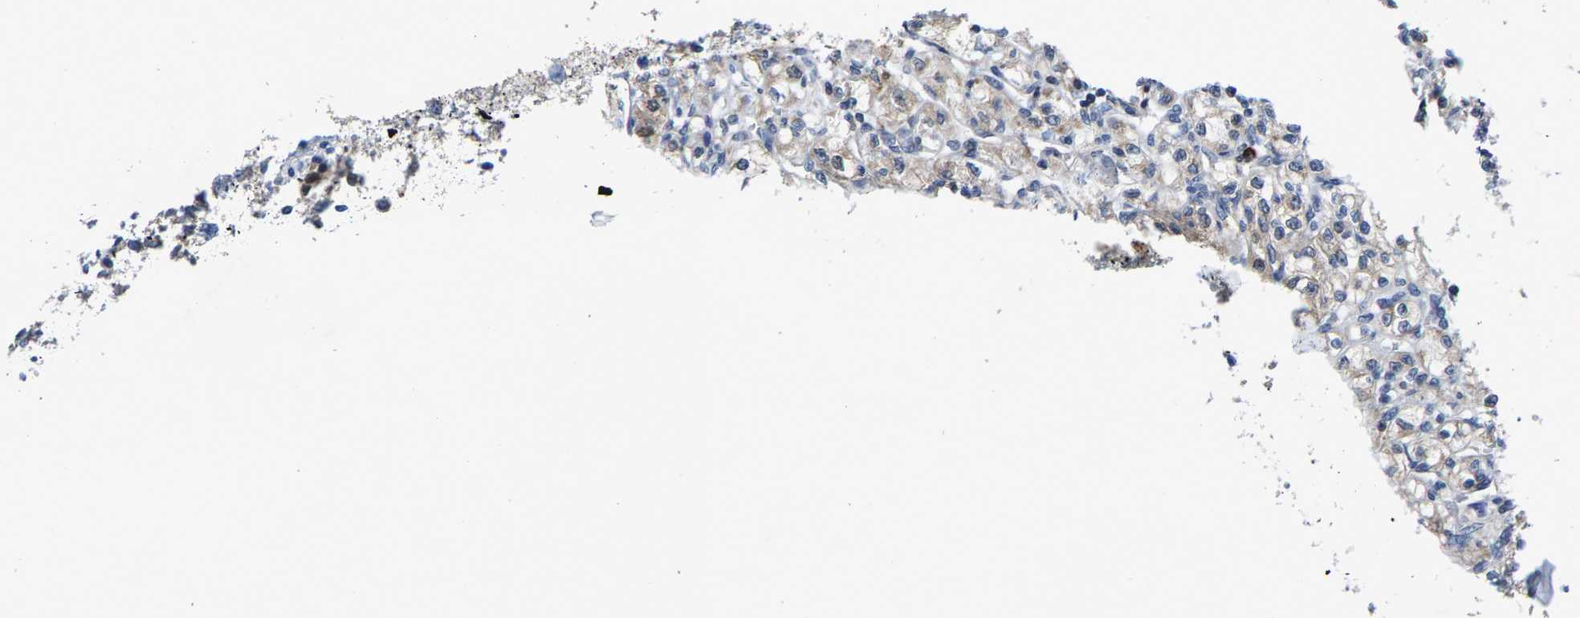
{"staining": {"intensity": "weak", "quantity": "25%-75%", "location": "cytoplasmic/membranous"}, "tissue": "renal cancer", "cell_type": "Tumor cells", "image_type": "cancer", "snomed": [{"axis": "morphology", "description": "Adenocarcinoma, NOS"}, {"axis": "topography", "description": "Kidney"}], "caption": "Adenocarcinoma (renal) stained with a protein marker exhibits weak staining in tumor cells.", "gene": "TDRKH", "patient": {"sex": "male", "age": 77}}